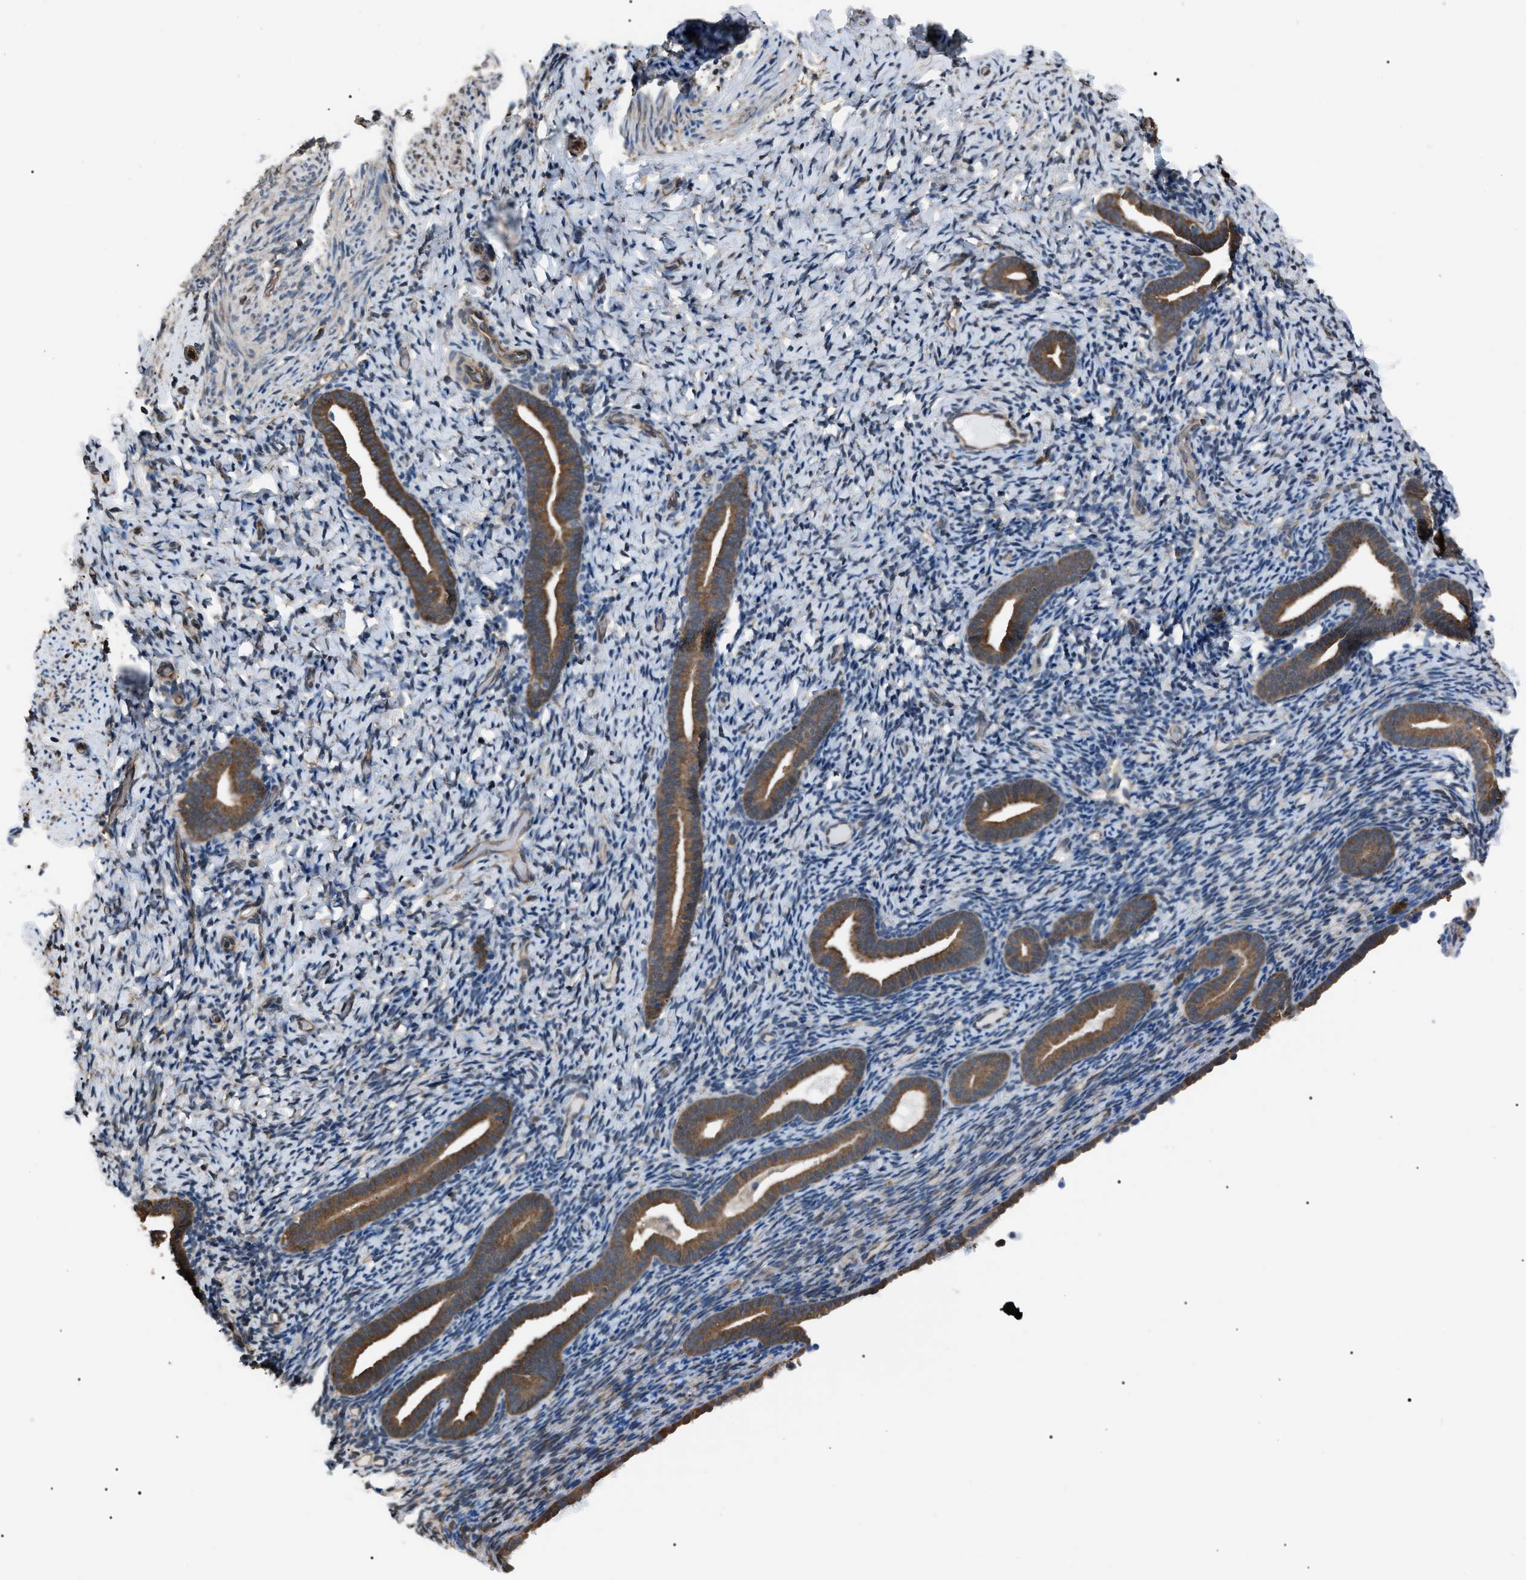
{"staining": {"intensity": "weak", "quantity": "<25%", "location": "cytoplasmic/membranous"}, "tissue": "endometrium", "cell_type": "Cells in endometrial stroma", "image_type": "normal", "snomed": [{"axis": "morphology", "description": "Normal tissue, NOS"}, {"axis": "topography", "description": "Endometrium"}], "caption": "There is no significant expression in cells in endometrial stroma of endometrium. (Stains: DAB (3,3'-diaminobenzidine) immunohistochemistry (IHC) with hematoxylin counter stain, Microscopy: brightfield microscopy at high magnification).", "gene": "PDCD5", "patient": {"sex": "female", "age": 51}}